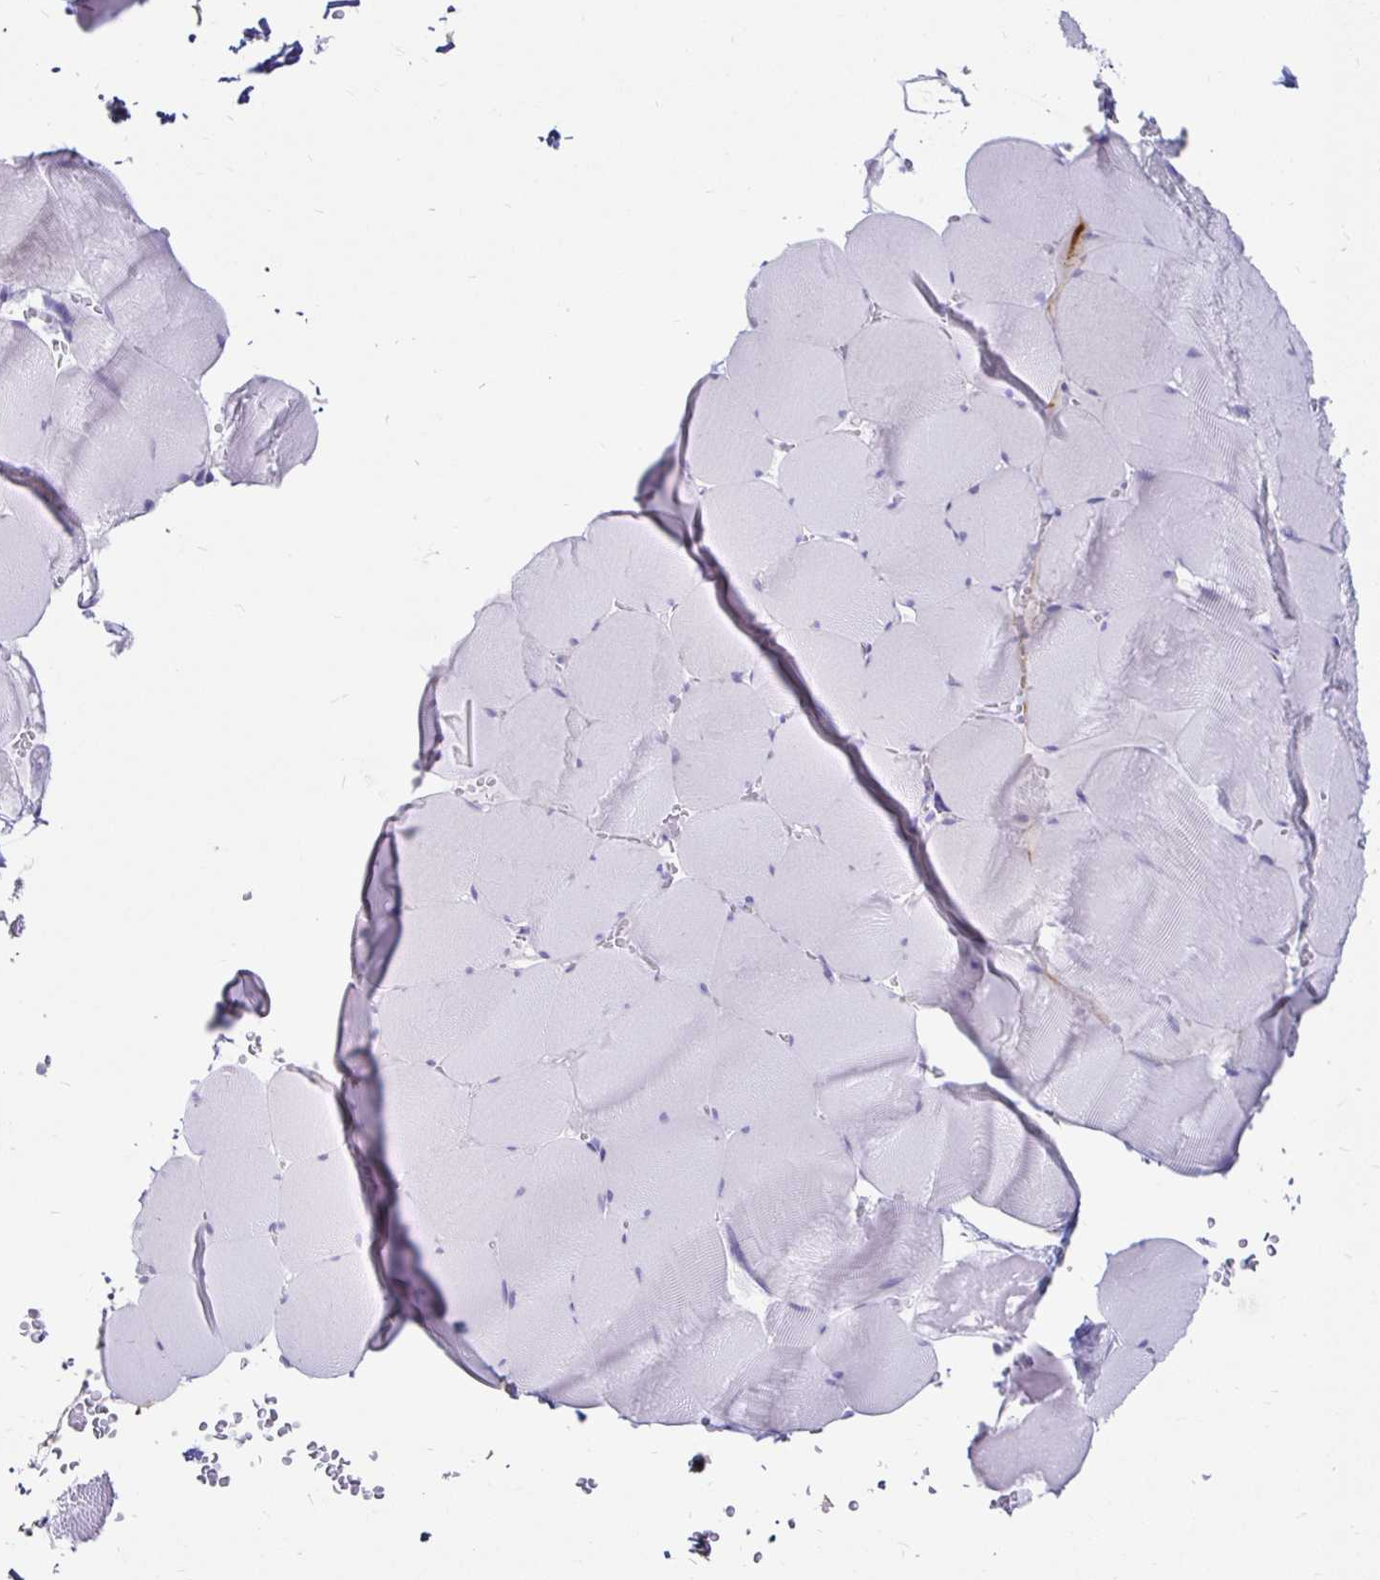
{"staining": {"intensity": "negative", "quantity": "none", "location": "none"}, "tissue": "skeletal muscle", "cell_type": "Myocytes", "image_type": "normal", "snomed": [{"axis": "morphology", "description": "Normal tissue, NOS"}, {"axis": "topography", "description": "Skeletal muscle"}, {"axis": "topography", "description": "Head-Neck"}], "caption": "Myocytes show no significant staining in benign skeletal muscle.", "gene": "TIMP1", "patient": {"sex": "male", "age": 66}}